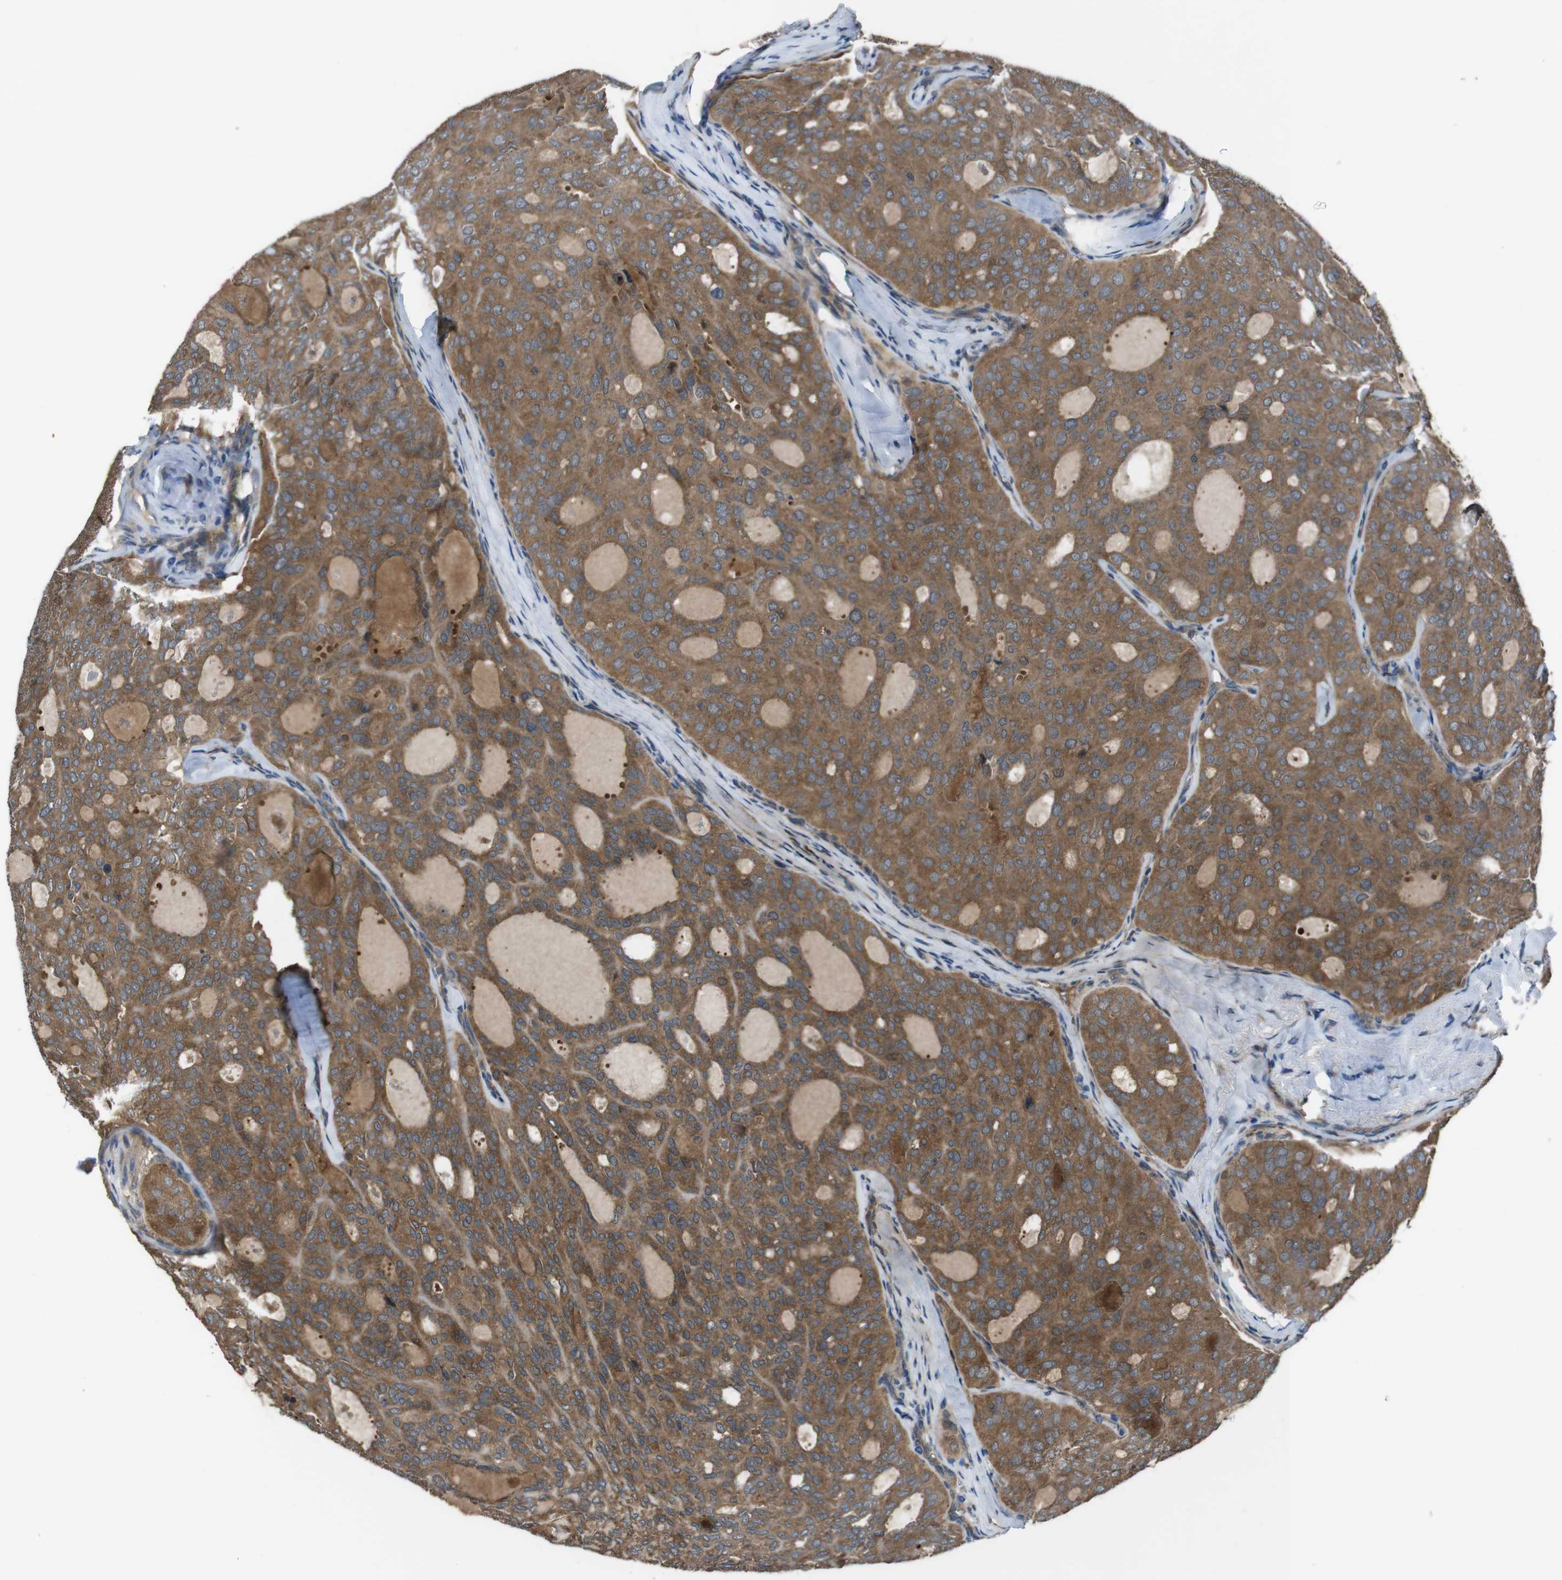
{"staining": {"intensity": "moderate", "quantity": ">75%", "location": "cytoplasmic/membranous"}, "tissue": "thyroid cancer", "cell_type": "Tumor cells", "image_type": "cancer", "snomed": [{"axis": "morphology", "description": "Follicular adenoma carcinoma, NOS"}, {"axis": "topography", "description": "Thyroid gland"}], "caption": "IHC (DAB (3,3'-diaminobenzidine)) staining of thyroid follicular adenoma carcinoma shows moderate cytoplasmic/membranous protein staining in approximately >75% of tumor cells. The staining was performed using DAB (3,3'-diaminobenzidine), with brown indicating positive protein expression. Nuclei are stained blue with hematoxylin.", "gene": "SLC22A23", "patient": {"sex": "male", "age": 75}}